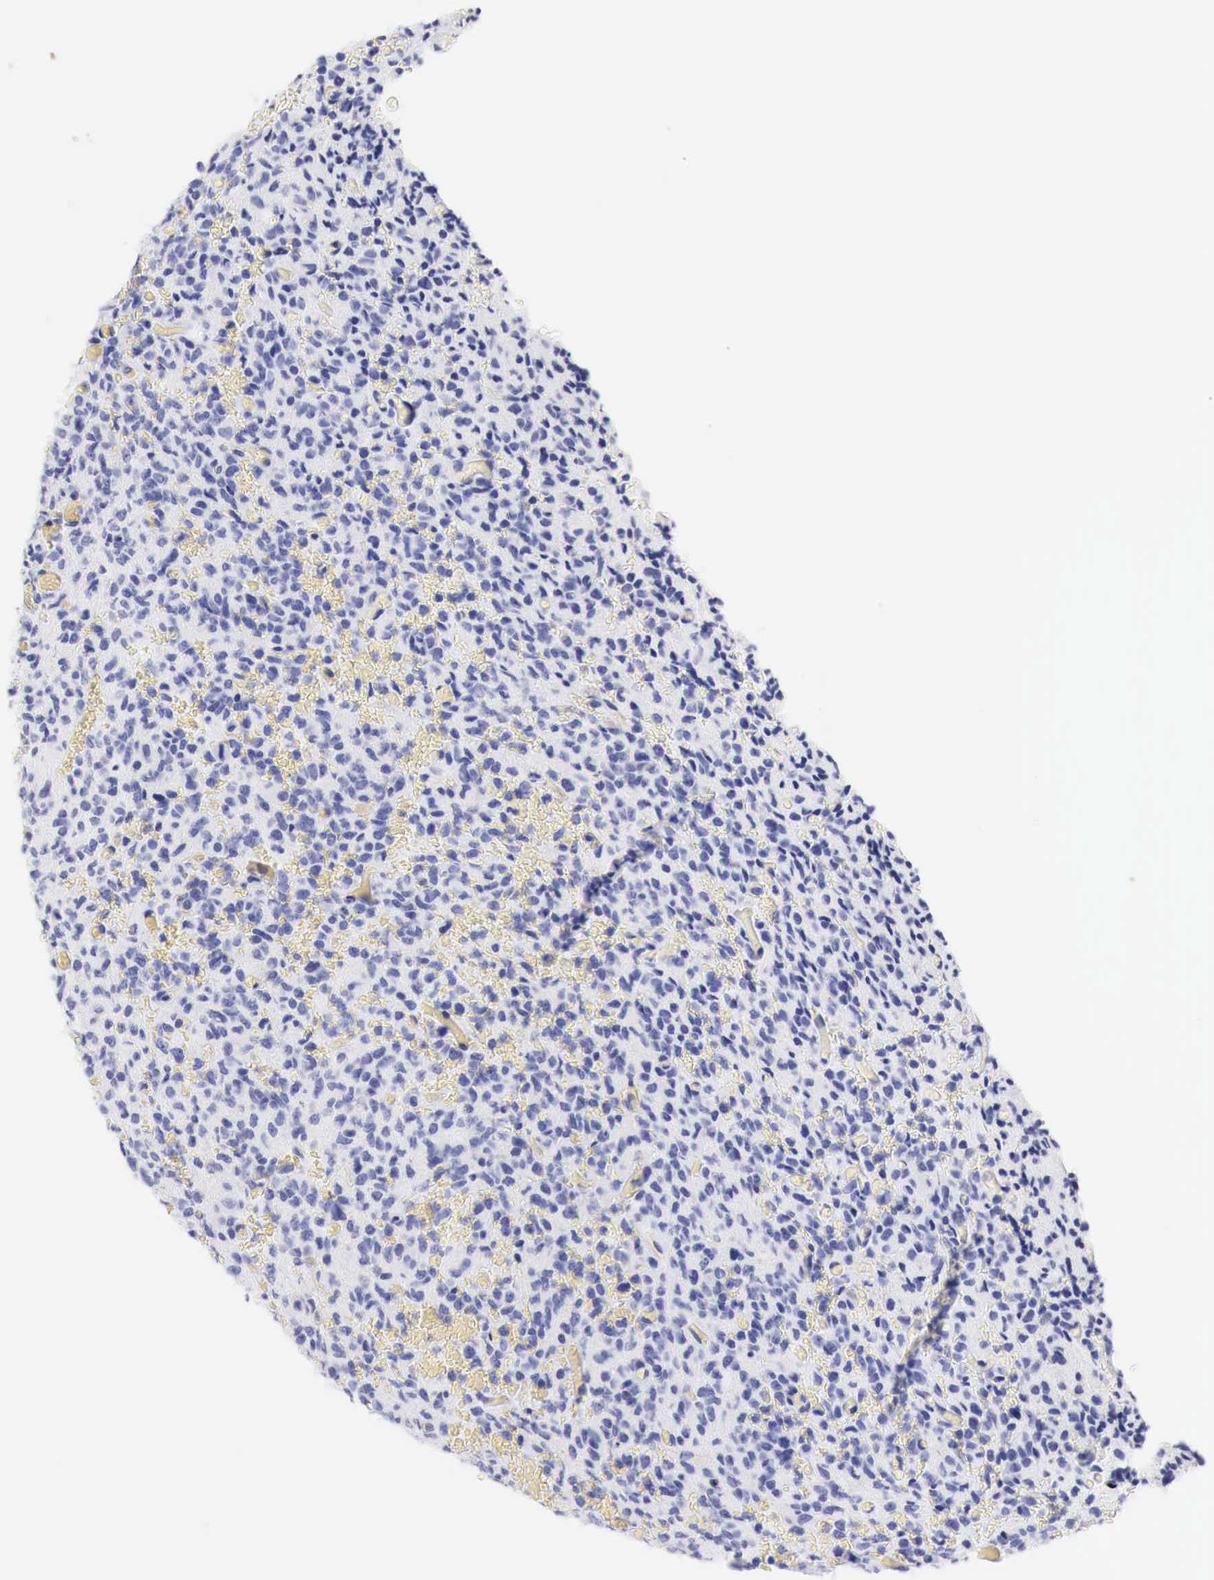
{"staining": {"intensity": "negative", "quantity": "none", "location": "none"}, "tissue": "glioma", "cell_type": "Tumor cells", "image_type": "cancer", "snomed": [{"axis": "morphology", "description": "Glioma, malignant, High grade"}, {"axis": "topography", "description": "Brain"}], "caption": "Immunohistochemistry histopathology image of glioma stained for a protein (brown), which exhibits no staining in tumor cells. The staining was performed using DAB to visualize the protein expression in brown, while the nuclei were stained in blue with hematoxylin (Magnification: 20x).", "gene": "TYR", "patient": {"sex": "male", "age": 56}}